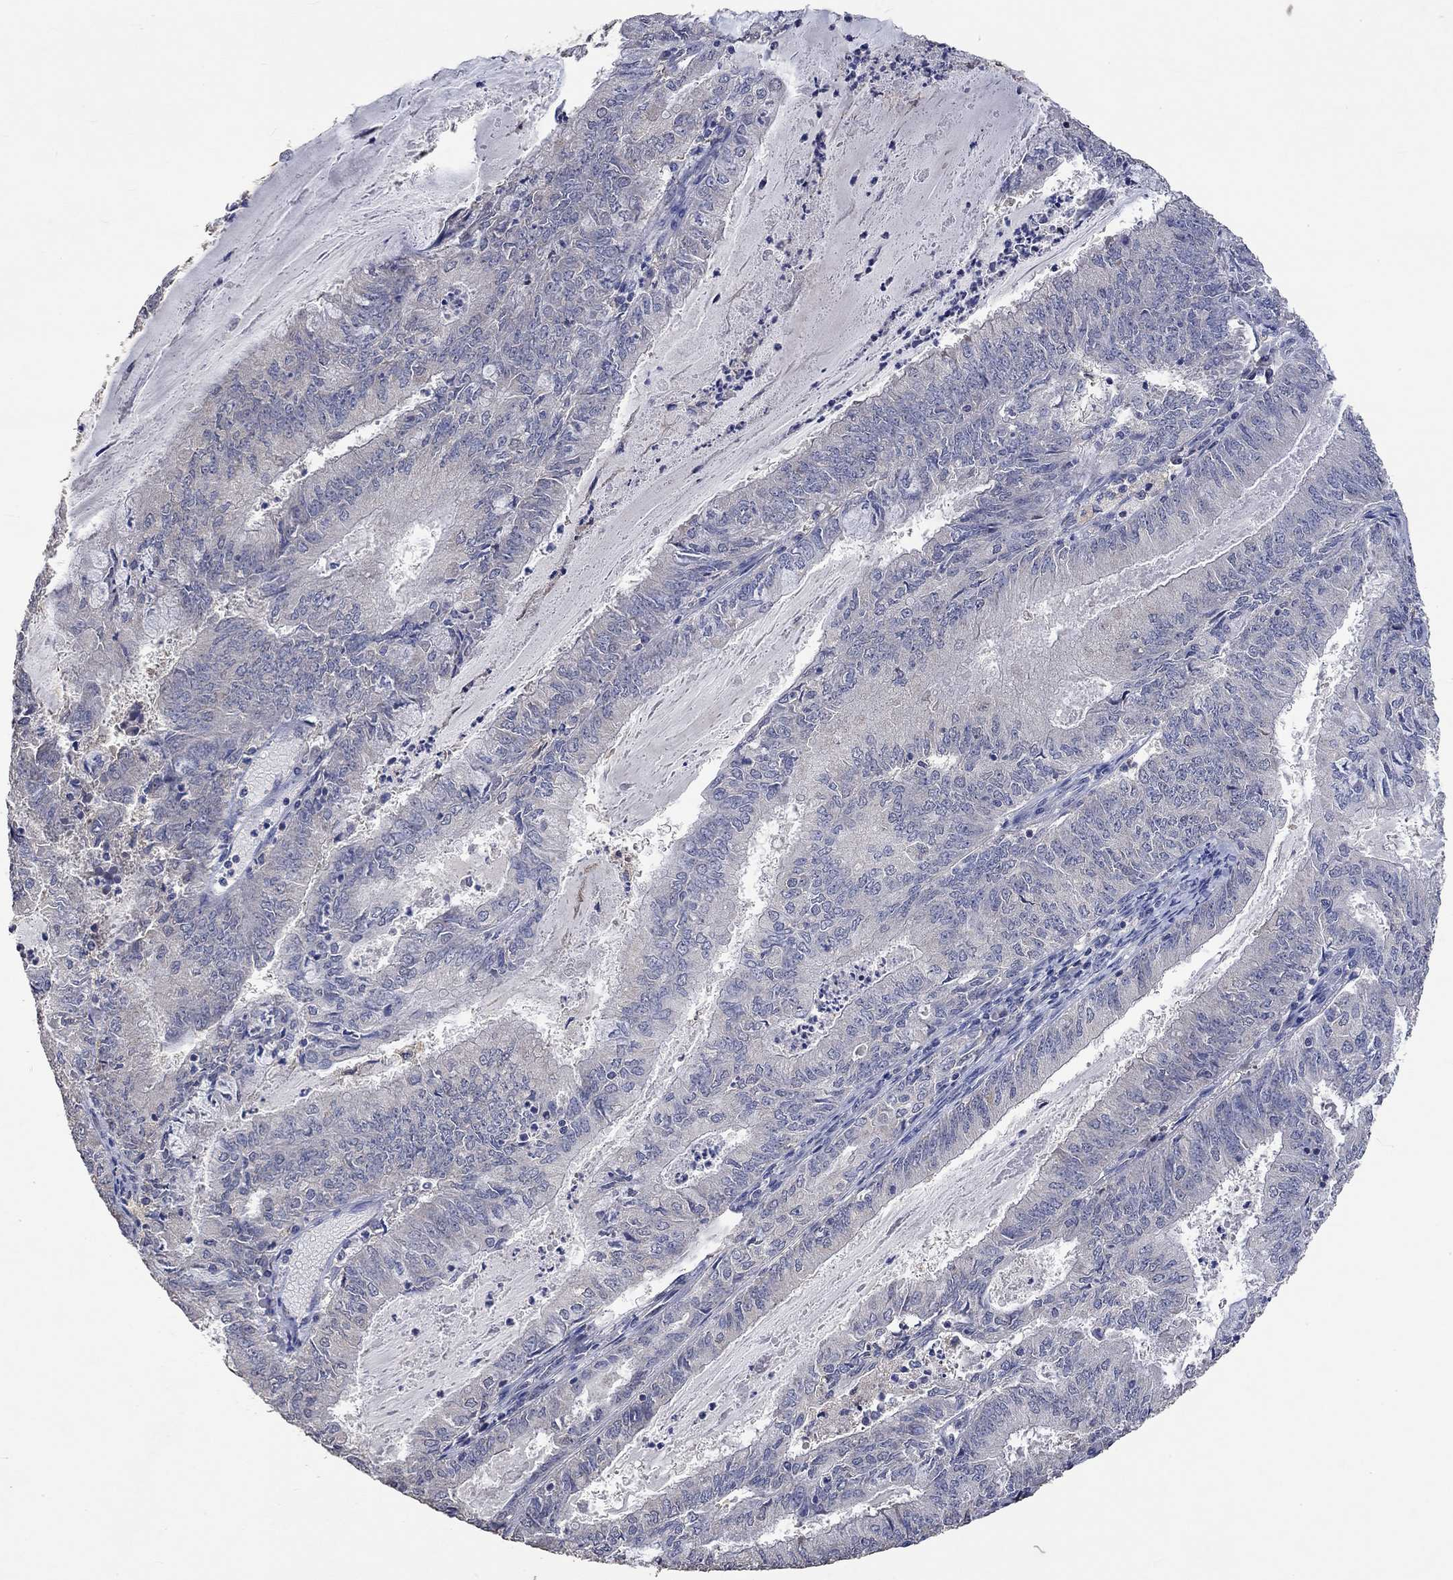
{"staining": {"intensity": "negative", "quantity": "none", "location": "none"}, "tissue": "endometrial cancer", "cell_type": "Tumor cells", "image_type": "cancer", "snomed": [{"axis": "morphology", "description": "Adenocarcinoma, NOS"}, {"axis": "topography", "description": "Endometrium"}], "caption": "IHC of endometrial cancer exhibits no expression in tumor cells. (DAB (3,3'-diaminobenzidine) immunohistochemistry (IHC) visualized using brightfield microscopy, high magnification).", "gene": "PTPN20", "patient": {"sex": "female", "age": 57}}